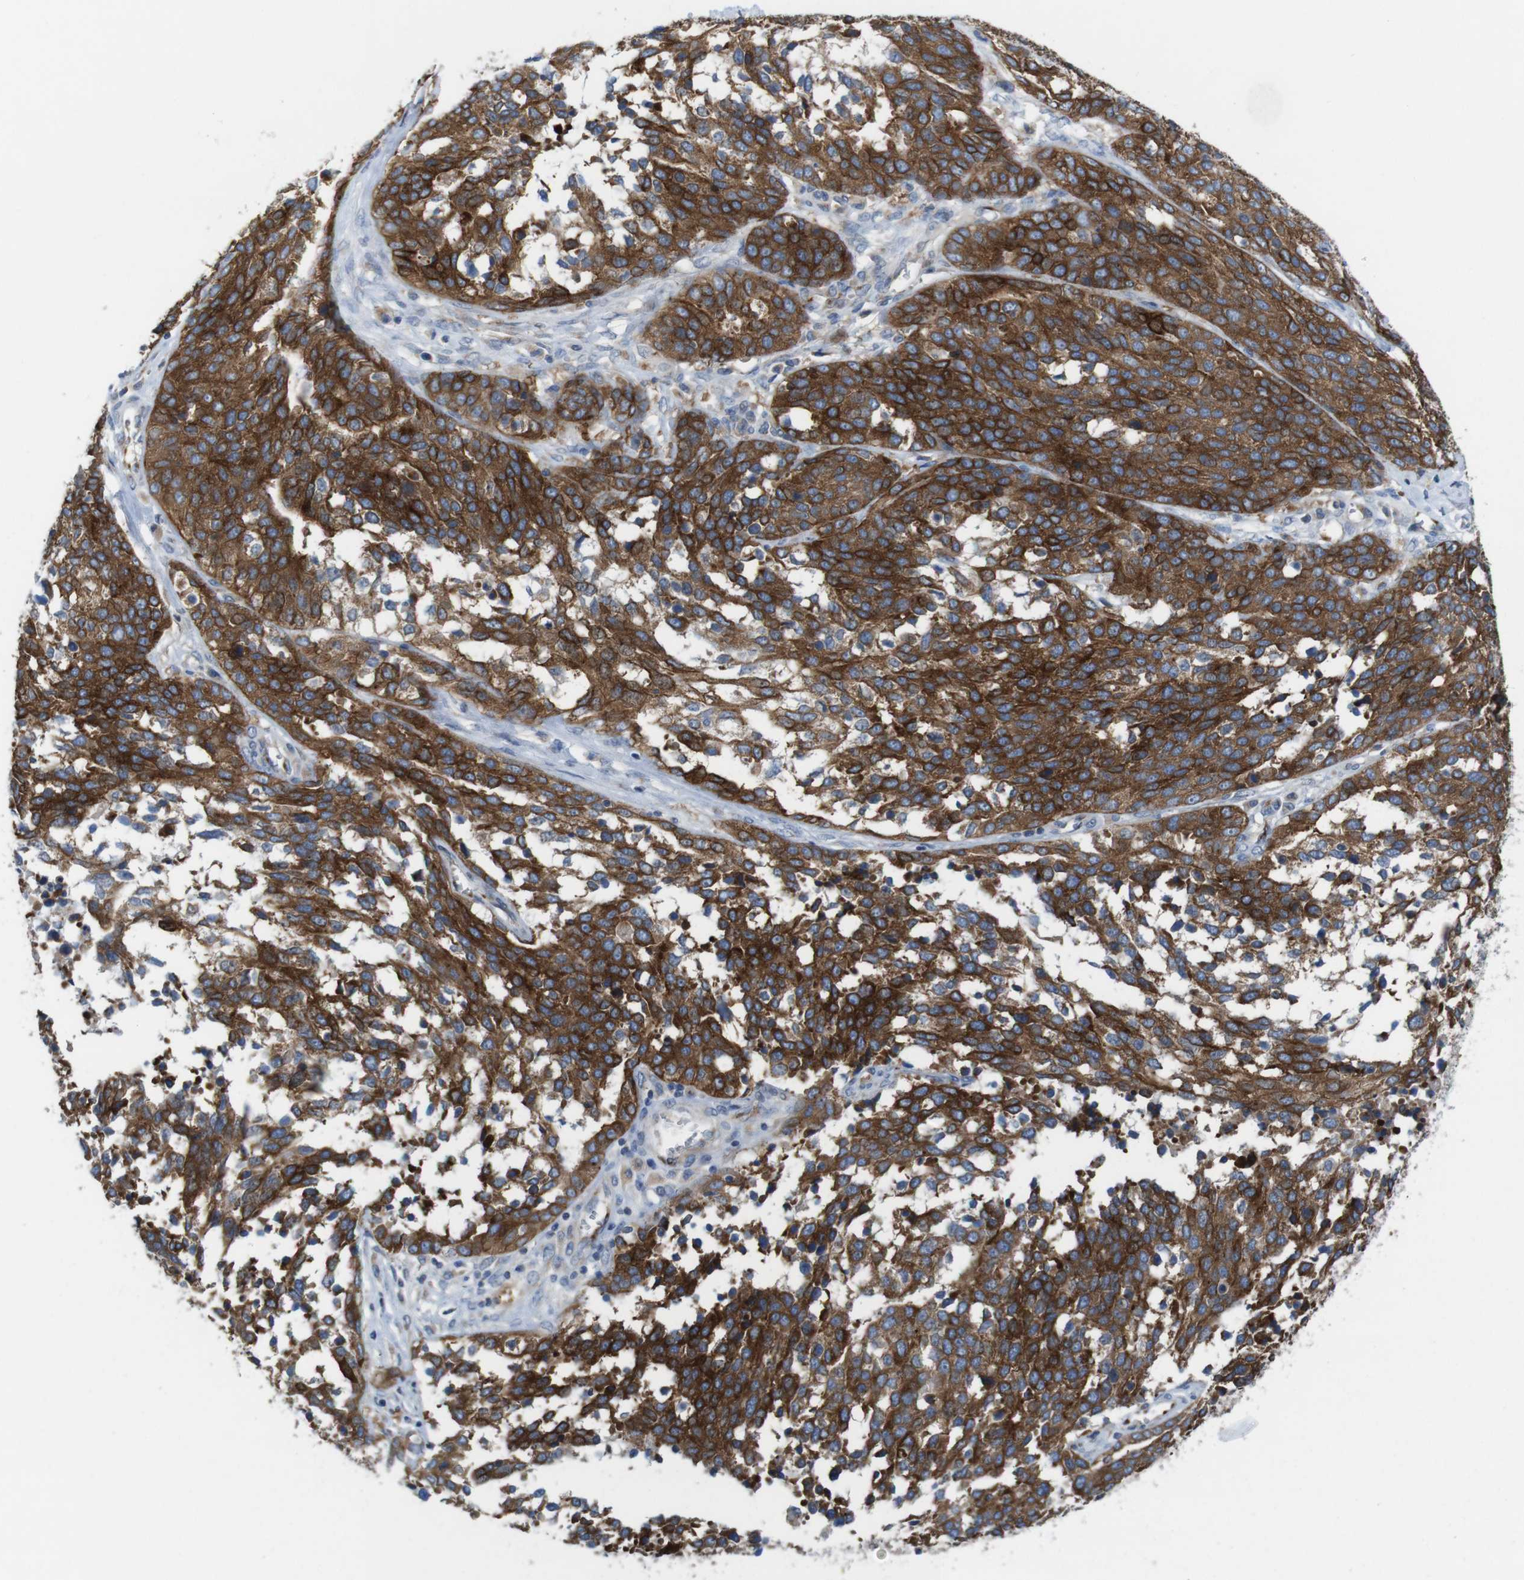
{"staining": {"intensity": "strong", "quantity": "25%-75%", "location": "cytoplasmic/membranous"}, "tissue": "ovarian cancer", "cell_type": "Tumor cells", "image_type": "cancer", "snomed": [{"axis": "morphology", "description": "Cystadenocarcinoma, serous, NOS"}, {"axis": "topography", "description": "Ovary"}], "caption": "This is a micrograph of IHC staining of ovarian serous cystadenocarcinoma, which shows strong expression in the cytoplasmic/membranous of tumor cells.", "gene": "EFCAB14", "patient": {"sex": "female", "age": 44}}